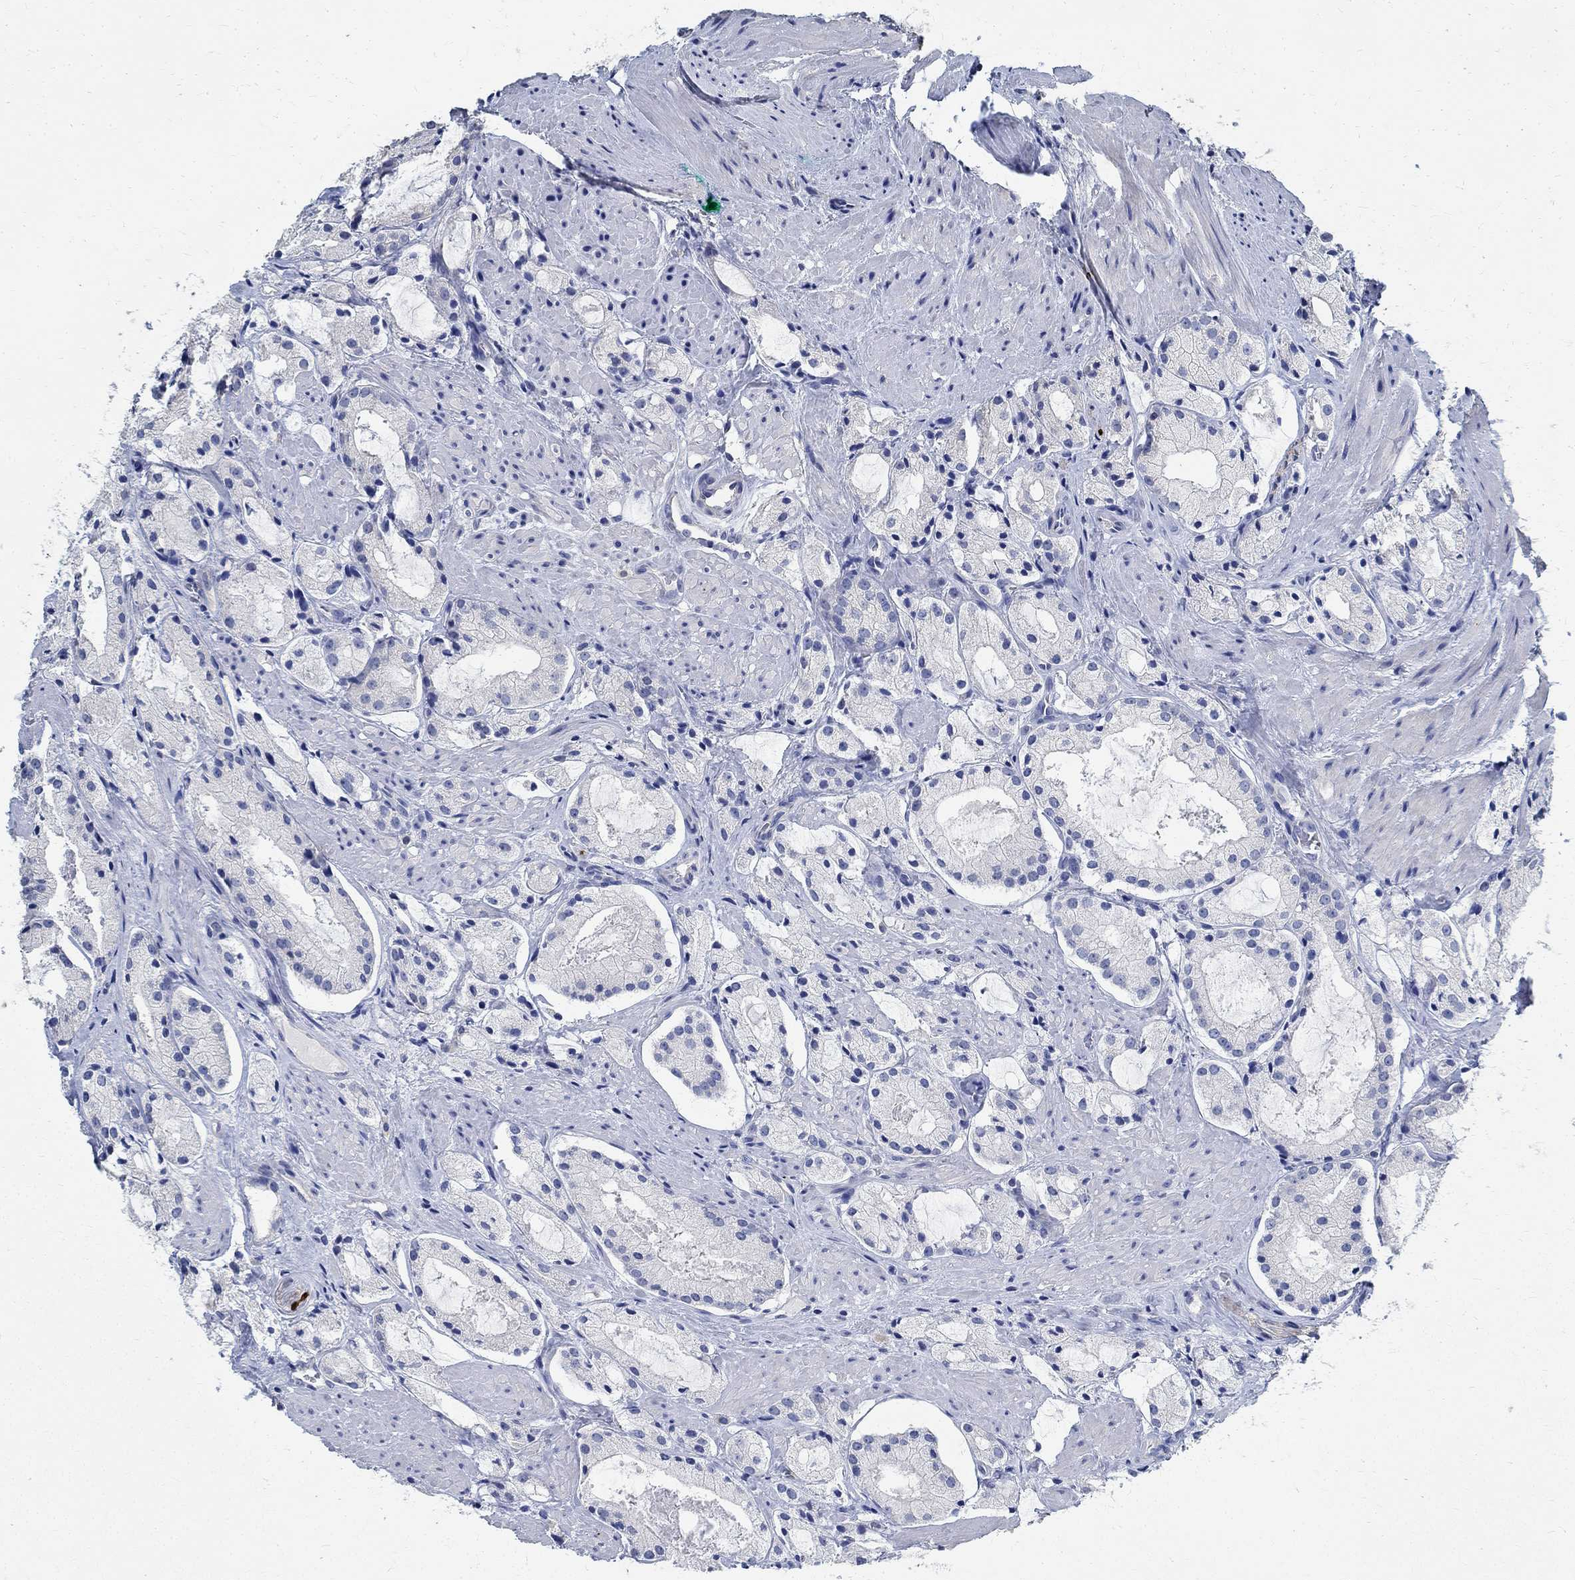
{"staining": {"intensity": "negative", "quantity": "none", "location": "none"}, "tissue": "prostate cancer", "cell_type": "Tumor cells", "image_type": "cancer", "snomed": [{"axis": "morphology", "description": "Adenocarcinoma, NOS"}, {"axis": "morphology", "description": "Adenocarcinoma, High grade"}, {"axis": "topography", "description": "Prostate"}], "caption": "This is an immunohistochemistry (IHC) micrograph of human prostate adenocarcinoma. There is no expression in tumor cells.", "gene": "PRX", "patient": {"sex": "male", "age": 64}}